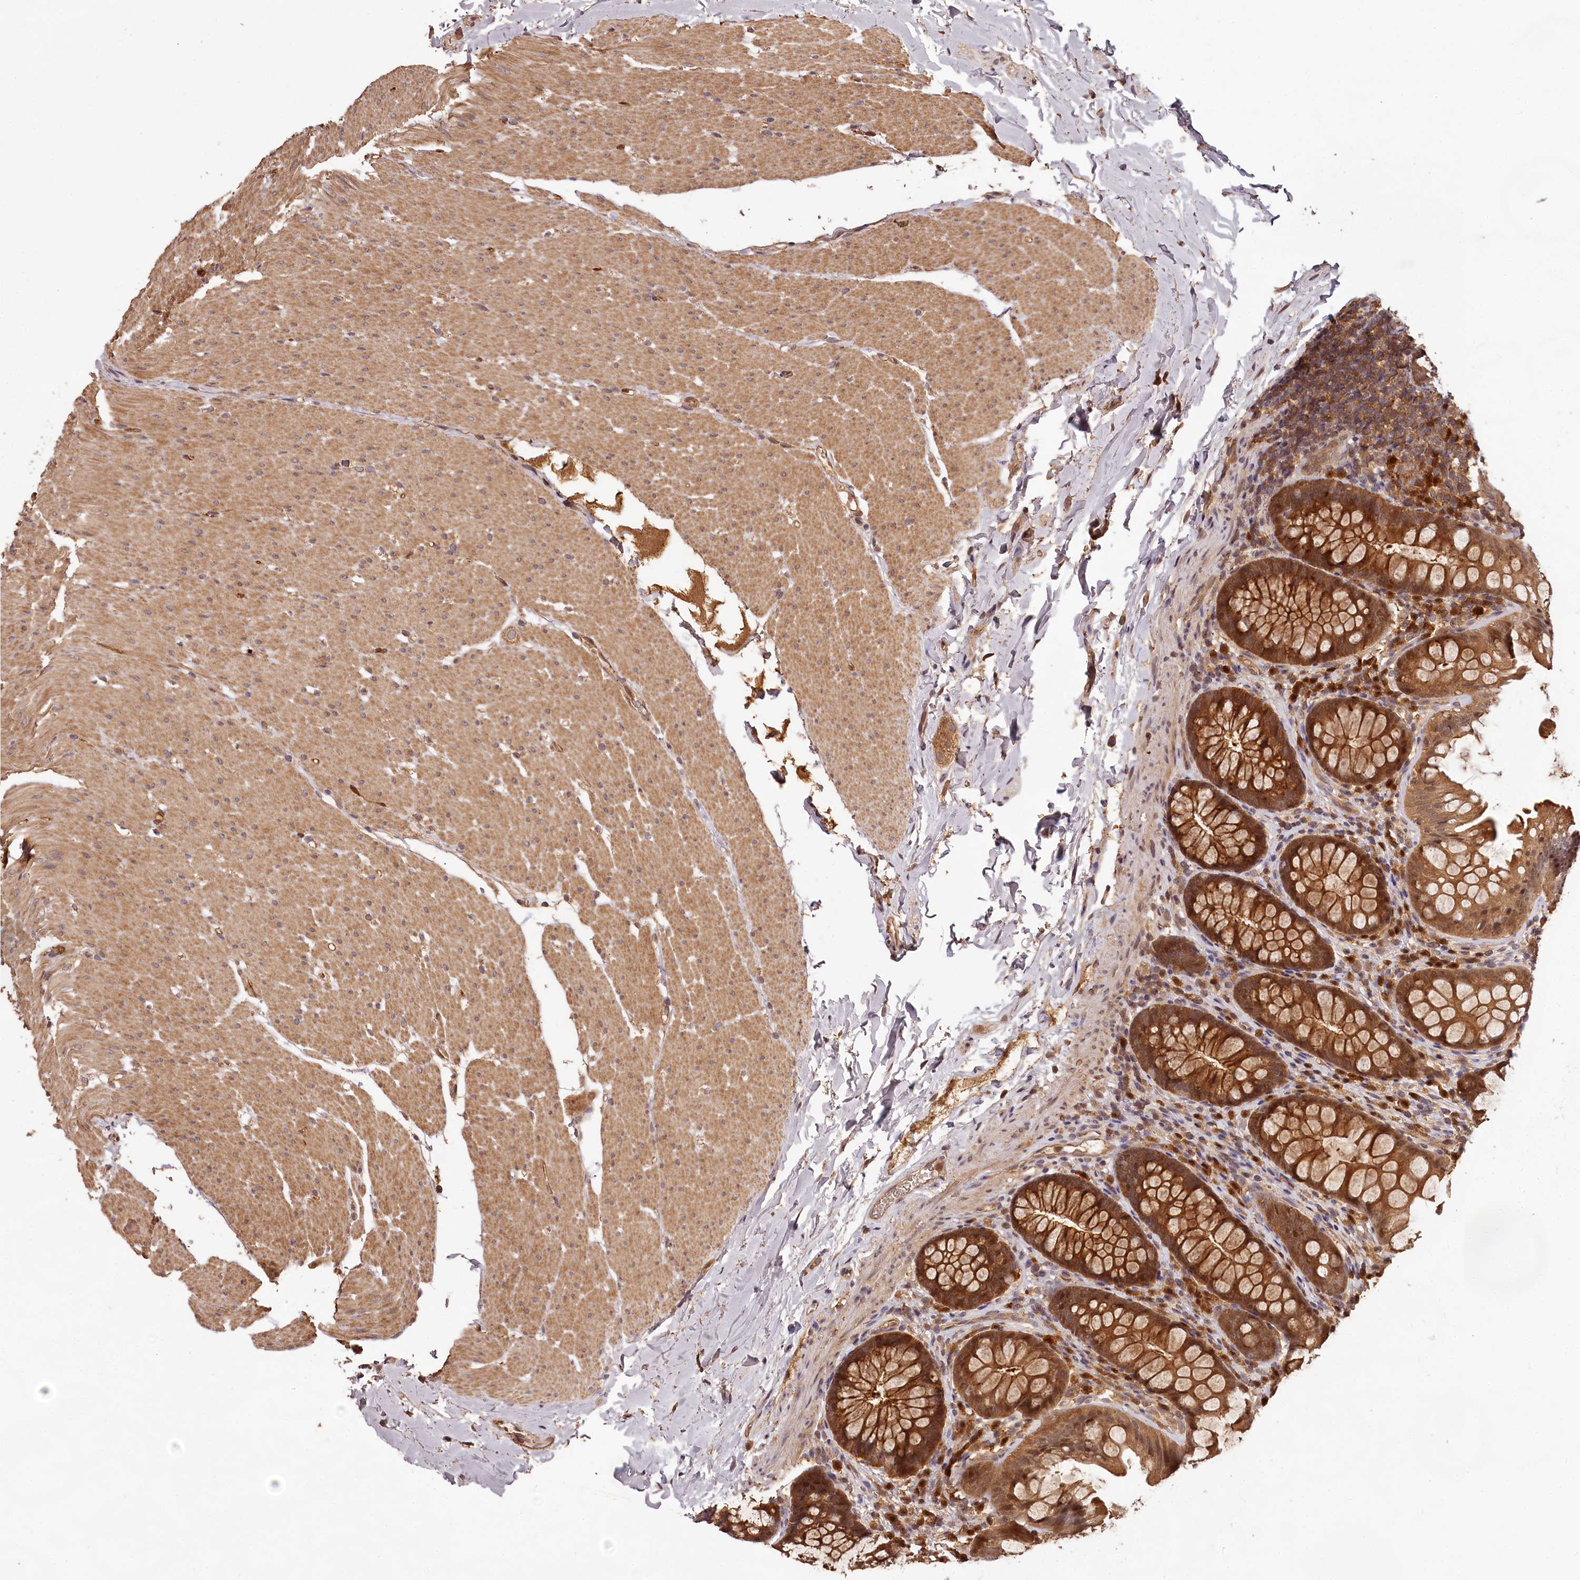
{"staining": {"intensity": "moderate", "quantity": ">75%", "location": "cytoplasmic/membranous"}, "tissue": "colon", "cell_type": "Endothelial cells", "image_type": "normal", "snomed": [{"axis": "morphology", "description": "Normal tissue, NOS"}, {"axis": "topography", "description": "Colon"}], "caption": "This image displays unremarkable colon stained with immunohistochemistry to label a protein in brown. The cytoplasmic/membranous of endothelial cells show moderate positivity for the protein. Nuclei are counter-stained blue.", "gene": "TTC12", "patient": {"sex": "female", "age": 62}}